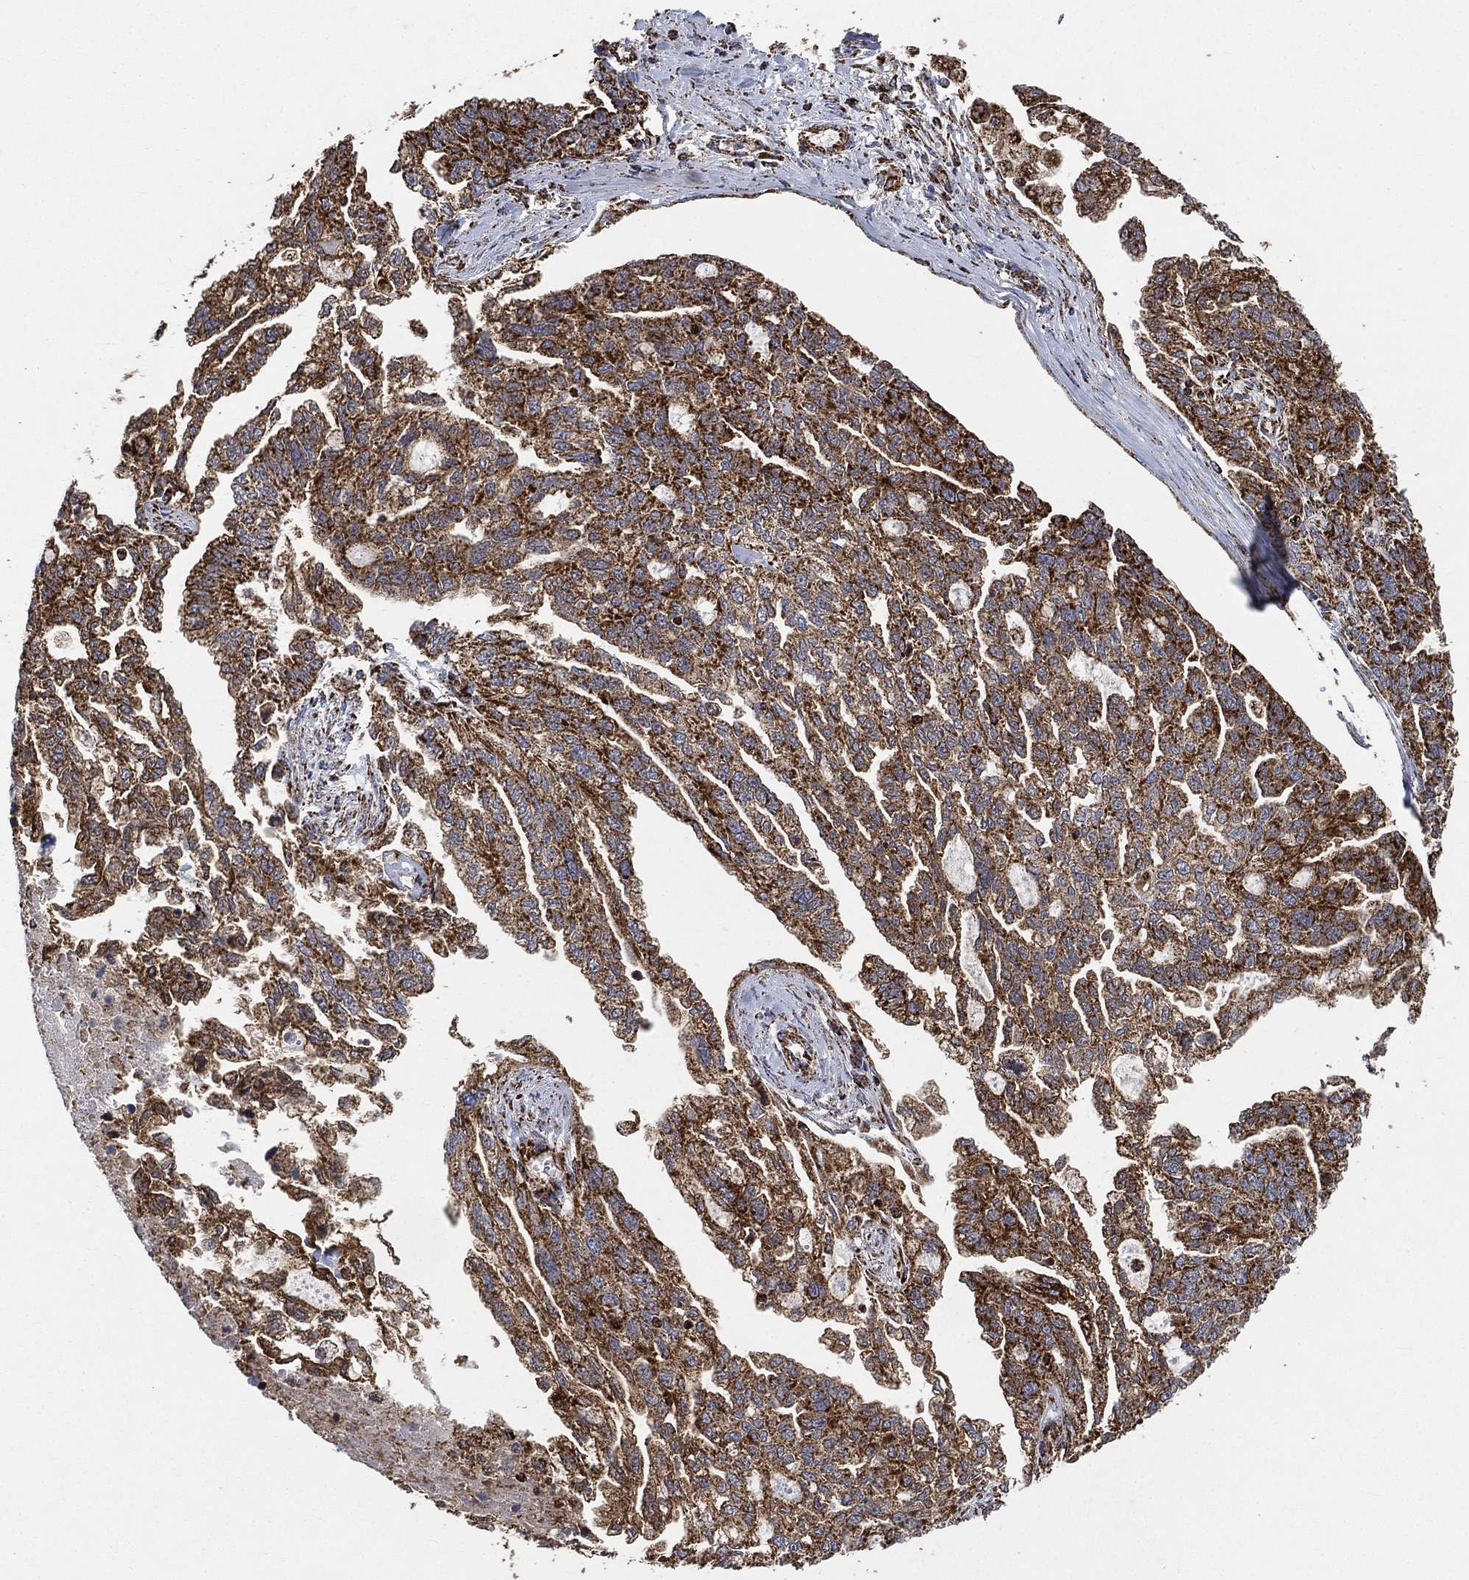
{"staining": {"intensity": "strong", "quantity": ">75%", "location": "cytoplasmic/membranous"}, "tissue": "ovarian cancer", "cell_type": "Tumor cells", "image_type": "cancer", "snomed": [{"axis": "morphology", "description": "Cystadenocarcinoma, serous, NOS"}, {"axis": "topography", "description": "Ovary"}], "caption": "An image of ovarian cancer (serous cystadenocarcinoma) stained for a protein demonstrates strong cytoplasmic/membranous brown staining in tumor cells.", "gene": "SLC38A7", "patient": {"sex": "female", "age": 51}}